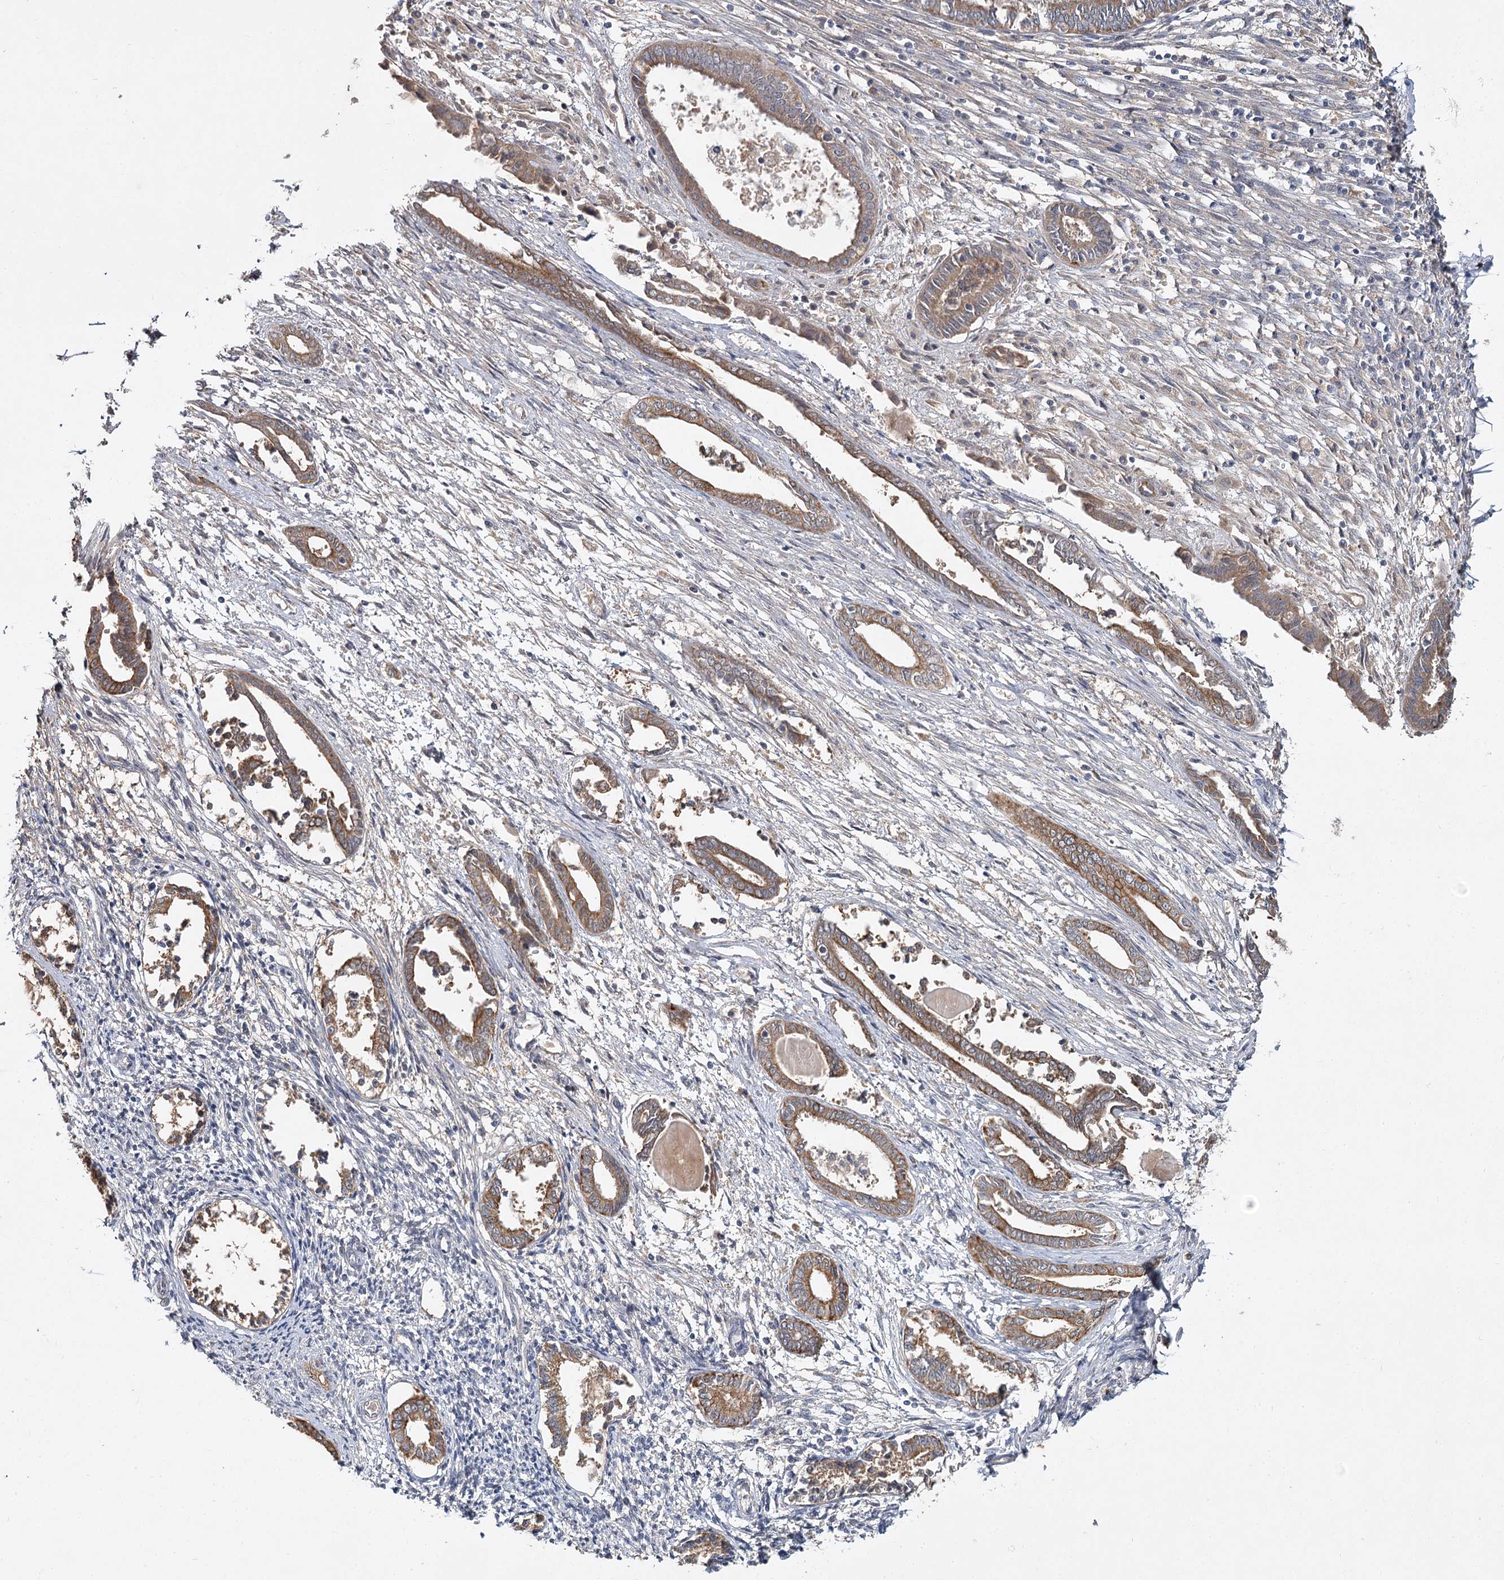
{"staining": {"intensity": "negative", "quantity": "none", "location": "none"}, "tissue": "endometrium", "cell_type": "Cells in endometrial stroma", "image_type": "normal", "snomed": [{"axis": "morphology", "description": "Normal tissue, NOS"}, {"axis": "topography", "description": "Endometrium"}], "caption": "Immunohistochemistry of unremarkable human endometrium demonstrates no positivity in cells in endometrial stroma. Brightfield microscopy of immunohistochemistry (IHC) stained with DAB (3,3'-diaminobenzidine) (brown) and hematoxylin (blue), captured at high magnification.", "gene": "MFN1", "patient": {"sex": "female", "age": 56}}